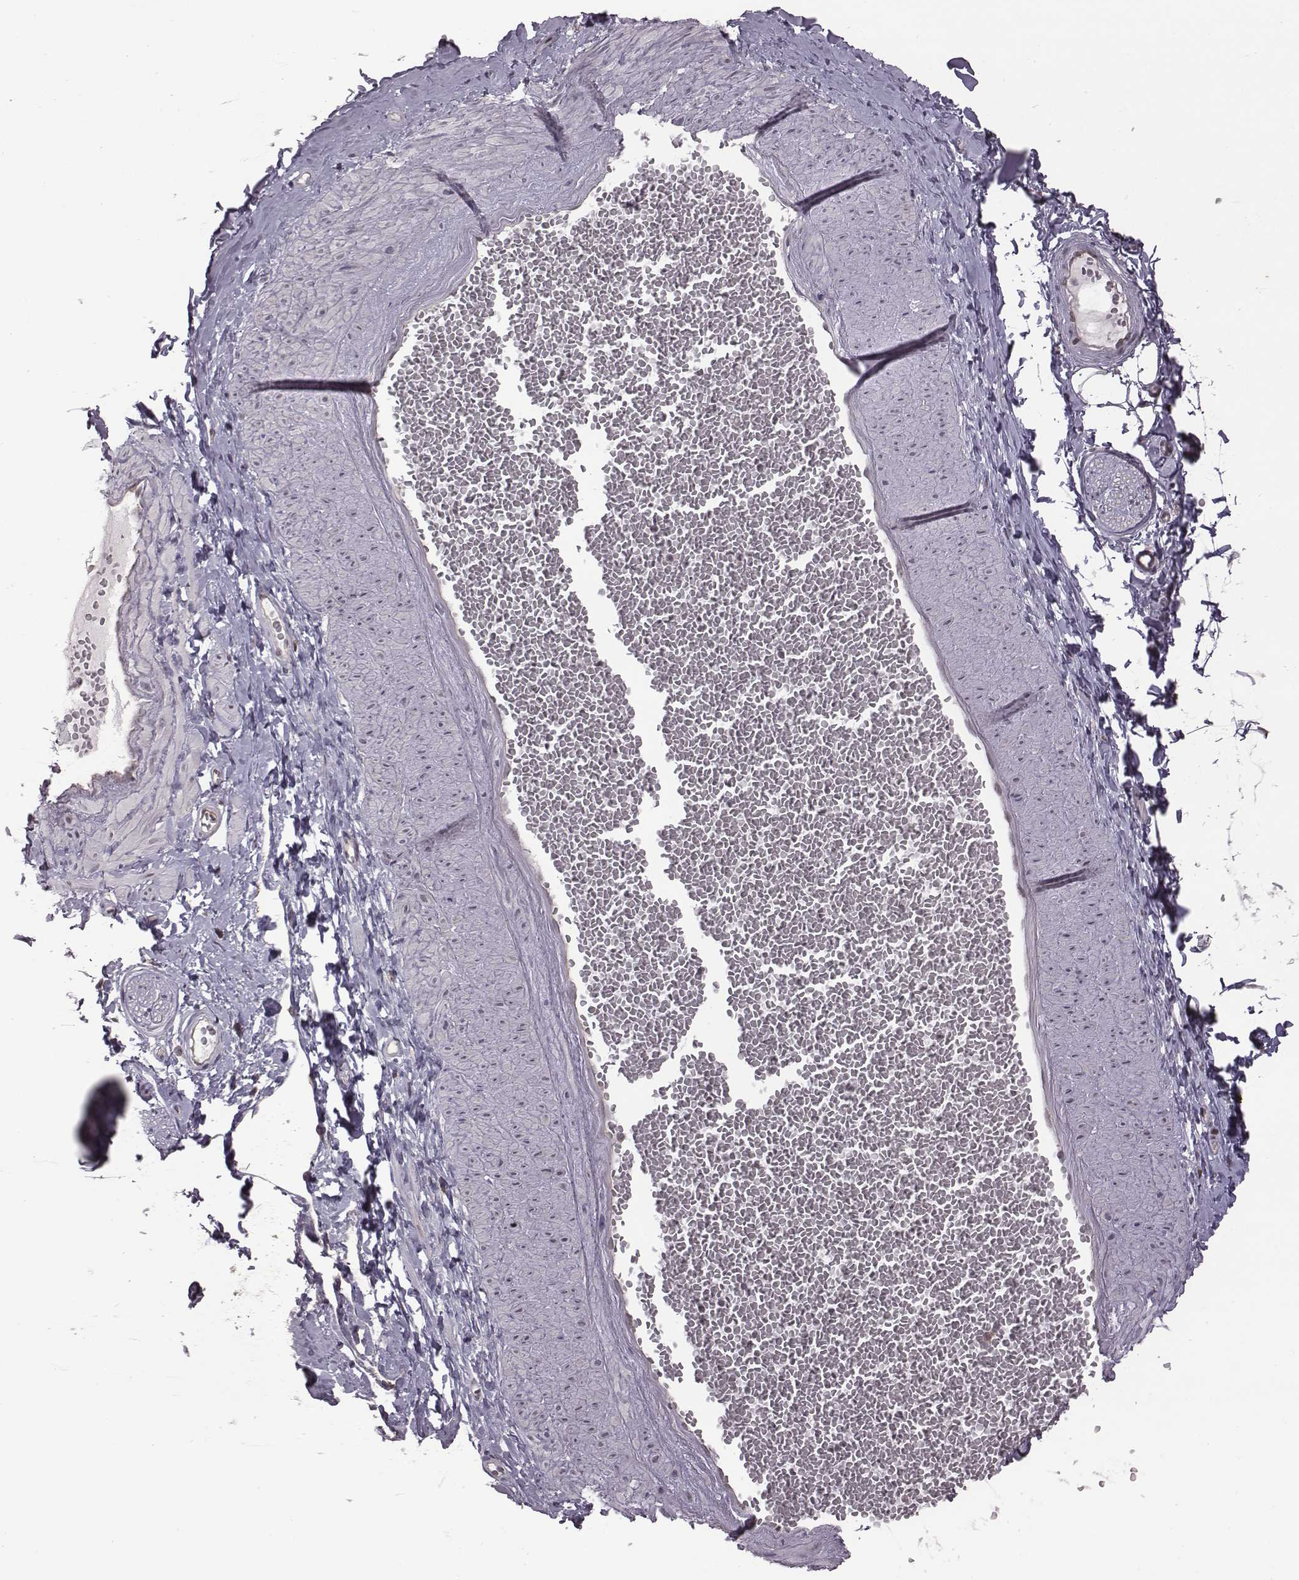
{"staining": {"intensity": "negative", "quantity": "none", "location": "none"}, "tissue": "adipose tissue", "cell_type": "Adipocytes", "image_type": "normal", "snomed": [{"axis": "morphology", "description": "Normal tissue, NOS"}, {"axis": "topography", "description": "Smooth muscle"}, {"axis": "topography", "description": "Peripheral nerve tissue"}], "caption": "The photomicrograph shows no significant staining in adipocytes of adipose tissue.", "gene": "BICDL1", "patient": {"sex": "male", "age": 22}}